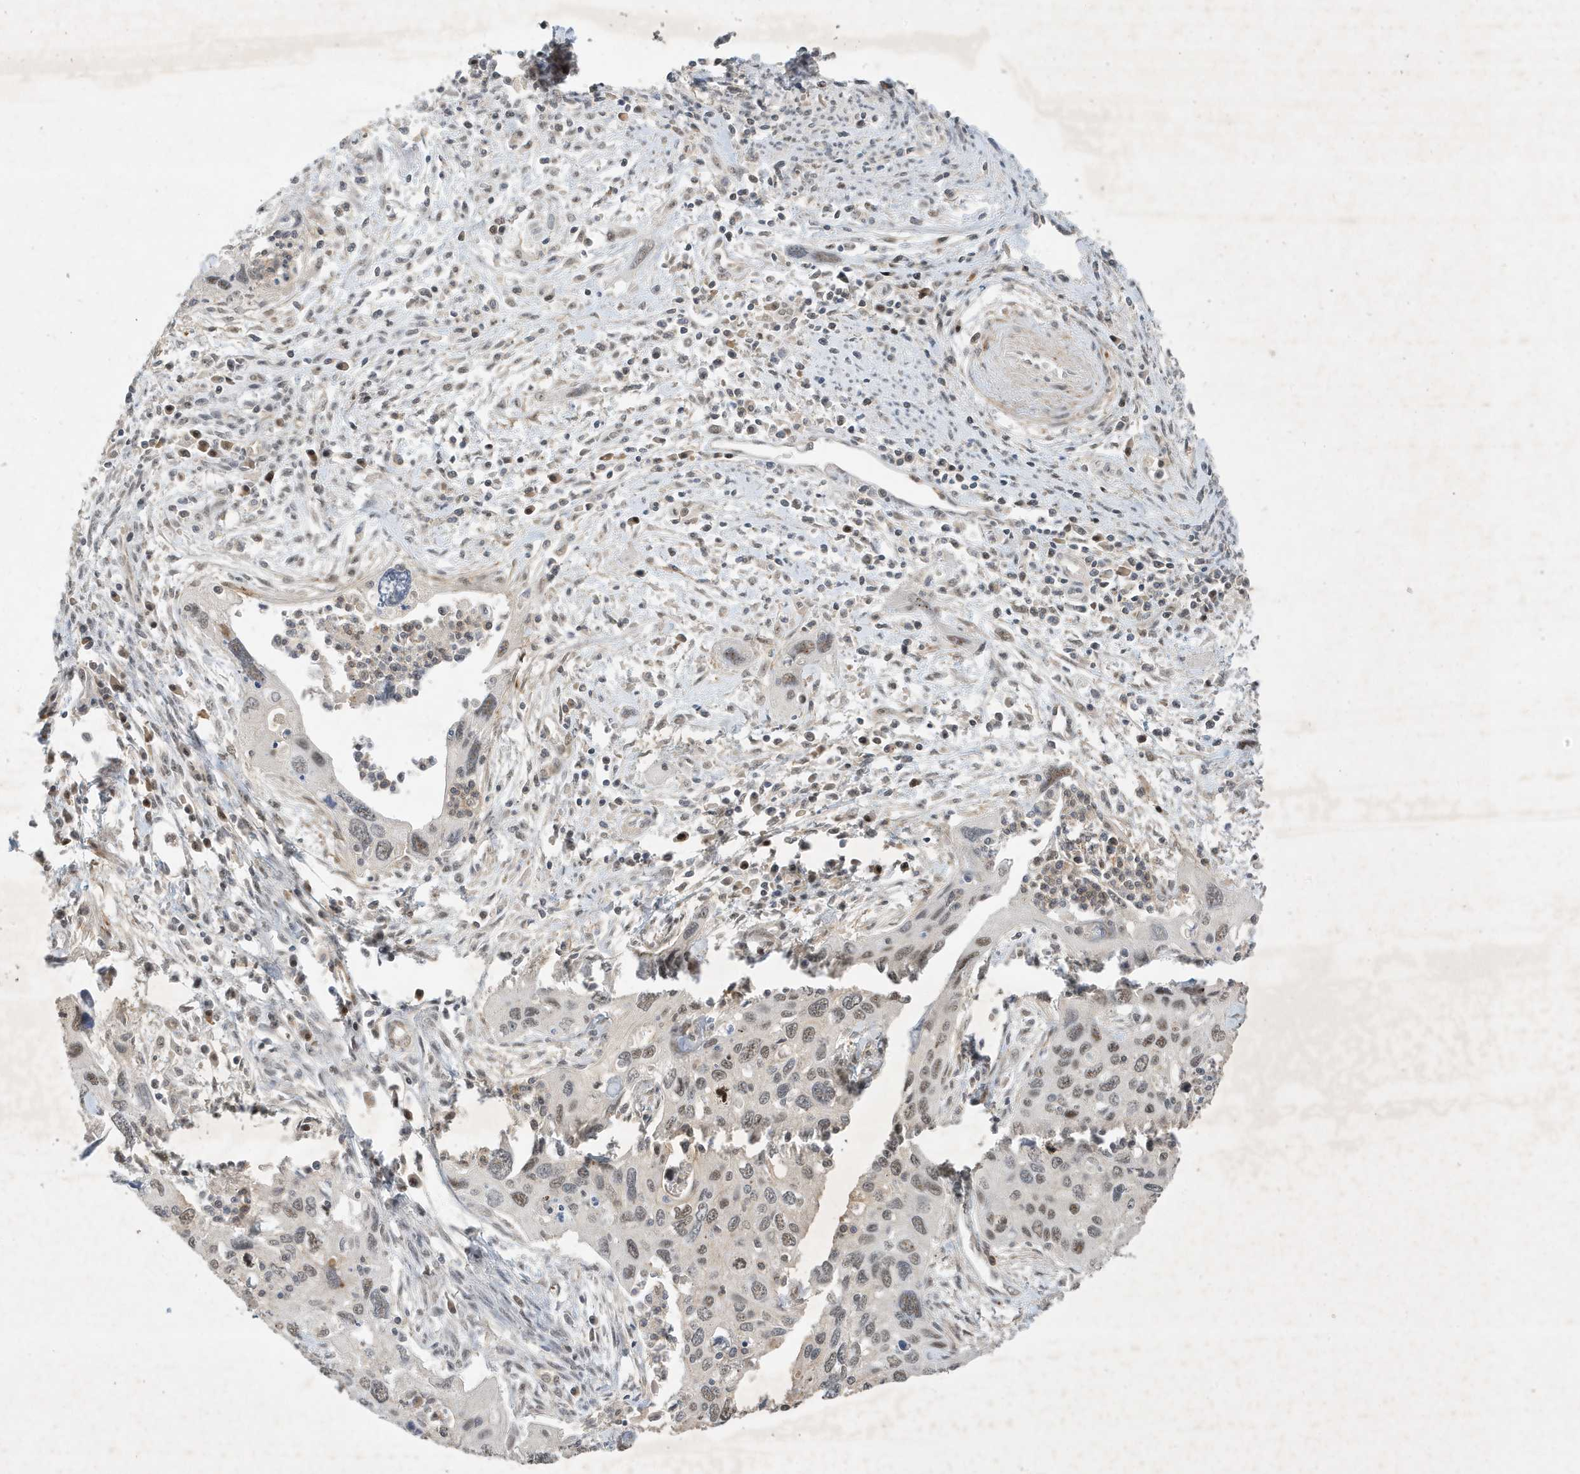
{"staining": {"intensity": "weak", "quantity": "25%-75%", "location": "nuclear"}, "tissue": "cervical cancer", "cell_type": "Tumor cells", "image_type": "cancer", "snomed": [{"axis": "morphology", "description": "Squamous cell carcinoma, NOS"}, {"axis": "topography", "description": "Cervix"}], "caption": "Immunohistochemistry histopathology image of human cervical squamous cell carcinoma stained for a protein (brown), which exhibits low levels of weak nuclear staining in about 25%-75% of tumor cells.", "gene": "MAST3", "patient": {"sex": "female", "age": 55}}